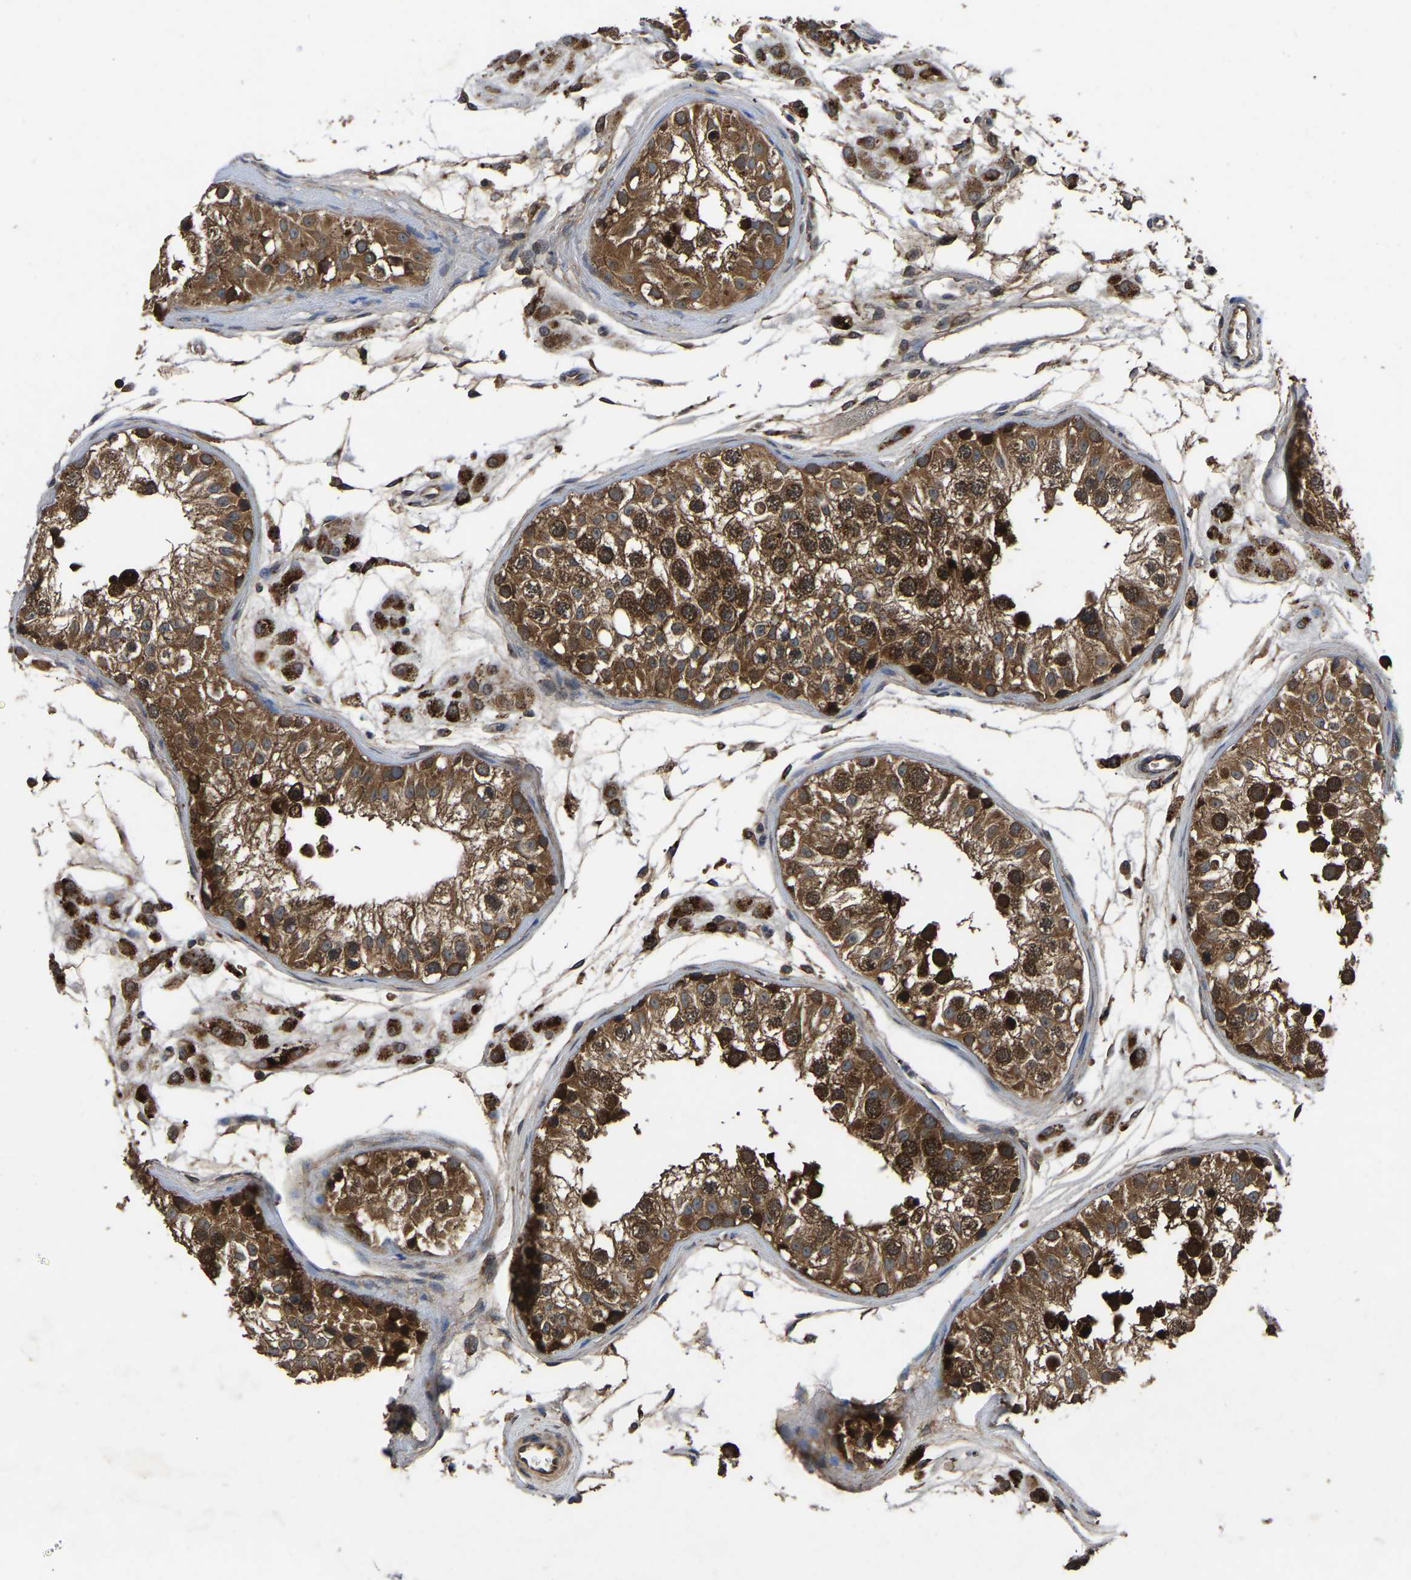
{"staining": {"intensity": "strong", "quantity": ">75%", "location": "cytoplasmic/membranous,nuclear"}, "tissue": "testis", "cell_type": "Cells in seminiferous ducts", "image_type": "normal", "snomed": [{"axis": "morphology", "description": "Normal tissue, NOS"}, {"axis": "morphology", "description": "Adenocarcinoma, metastatic, NOS"}, {"axis": "topography", "description": "Testis"}], "caption": "IHC of normal testis exhibits high levels of strong cytoplasmic/membranous,nuclear expression in about >75% of cells in seminiferous ducts. Nuclei are stained in blue.", "gene": "CRYZL1", "patient": {"sex": "male", "age": 26}}